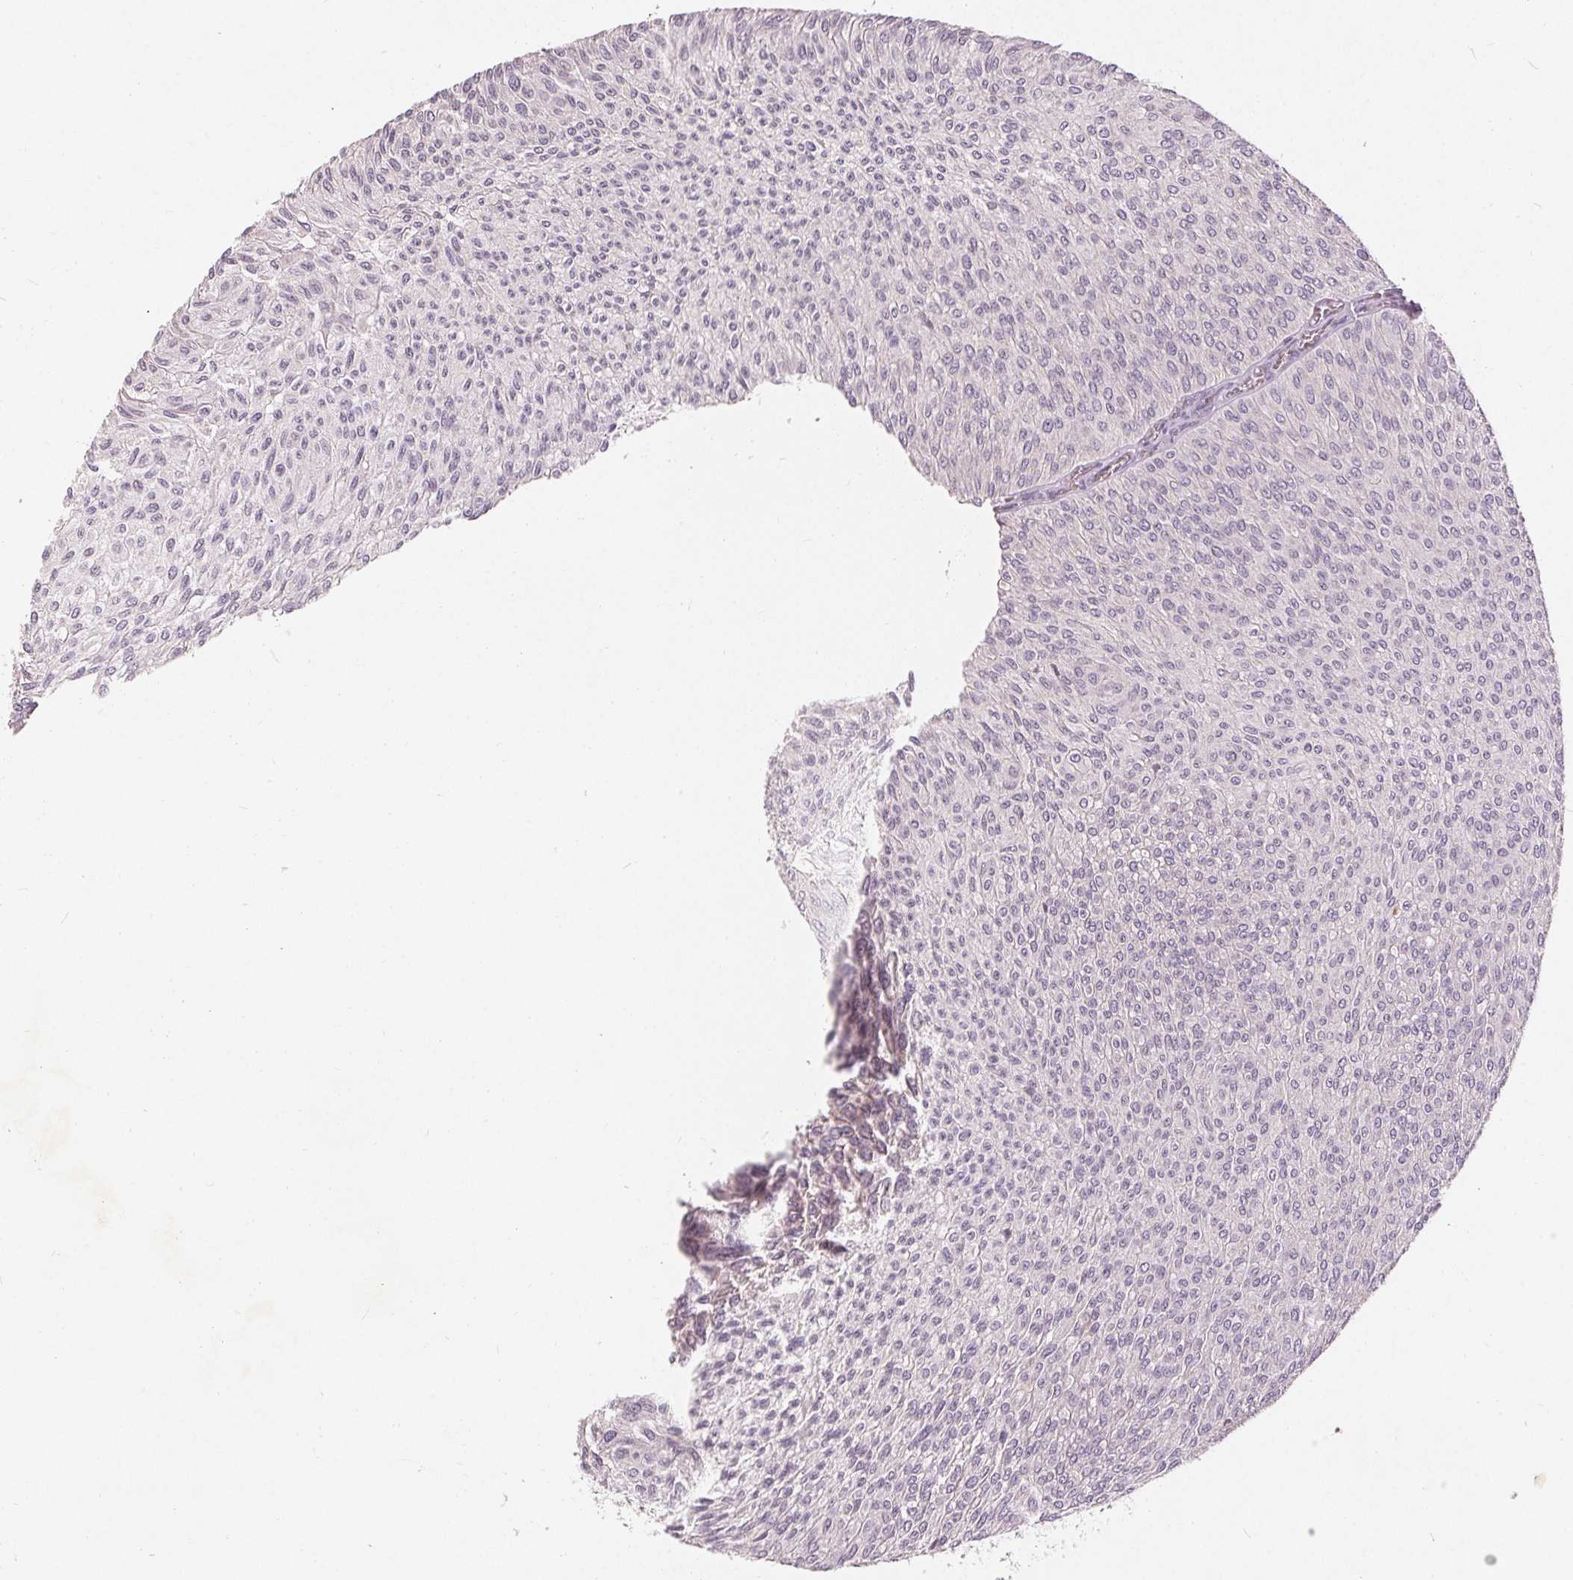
{"staining": {"intensity": "negative", "quantity": "none", "location": "none"}, "tissue": "urothelial cancer", "cell_type": "Tumor cells", "image_type": "cancer", "snomed": [{"axis": "morphology", "description": "Urothelial carcinoma, Low grade"}, {"axis": "topography", "description": "Urinary bladder"}], "caption": "This is an IHC micrograph of human urothelial carcinoma (low-grade). There is no staining in tumor cells.", "gene": "TRIM60", "patient": {"sex": "male", "age": 91}}